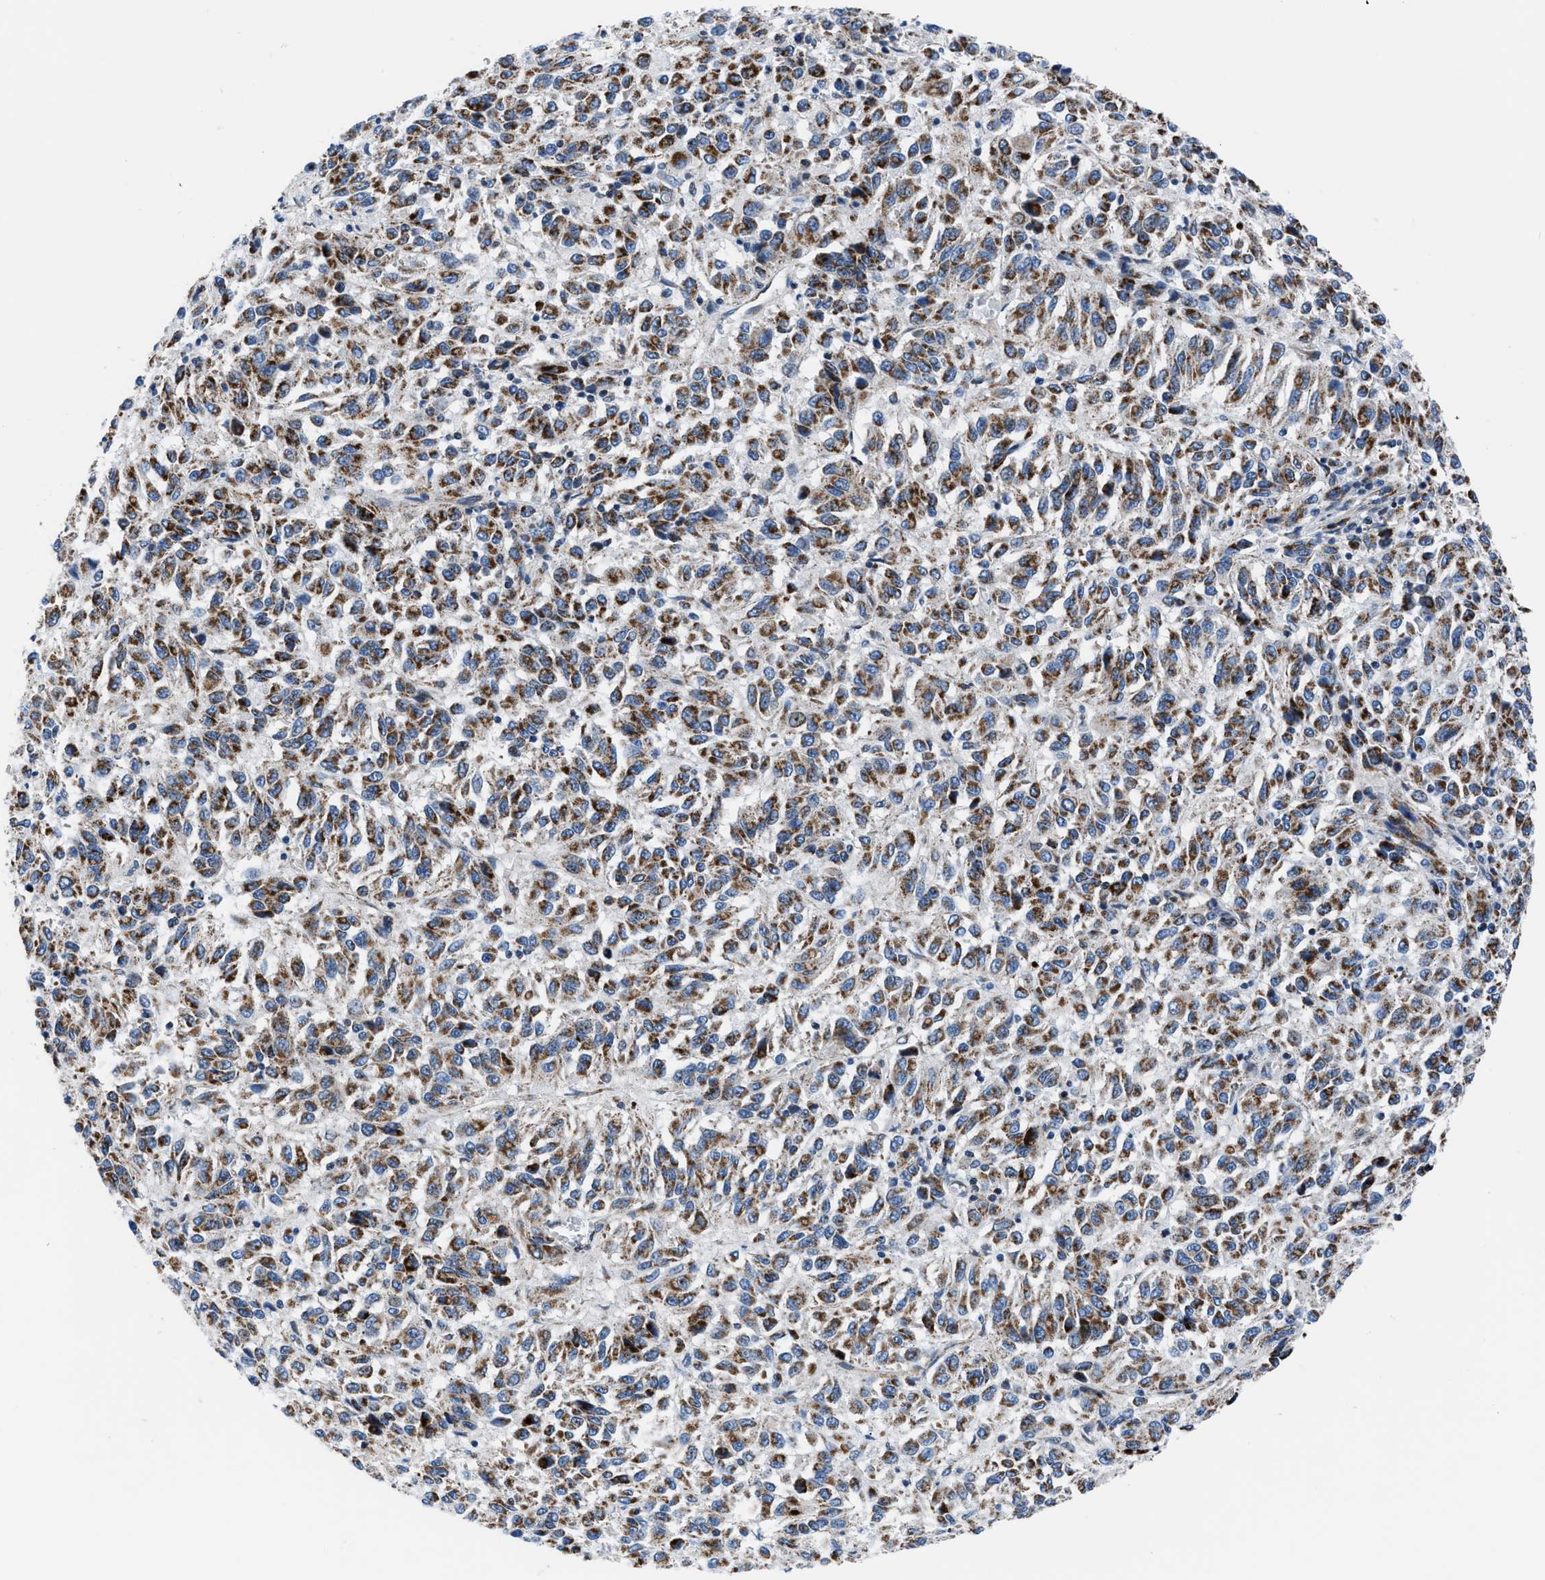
{"staining": {"intensity": "moderate", "quantity": ">75%", "location": "cytoplasmic/membranous"}, "tissue": "melanoma", "cell_type": "Tumor cells", "image_type": "cancer", "snomed": [{"axis": "morphology", "description": "Malignant melanoma, Metastatic site"}, {"axis": "topography", "description": "Lung"}], "caption": "The photomicrograph shows staining of melanoma, revealing moderate cytoplasmic/membranous protein positivity (brown color) within tumor cells.", "gene": "LMO2", "patient": {"sex": "male", "age": 64}}